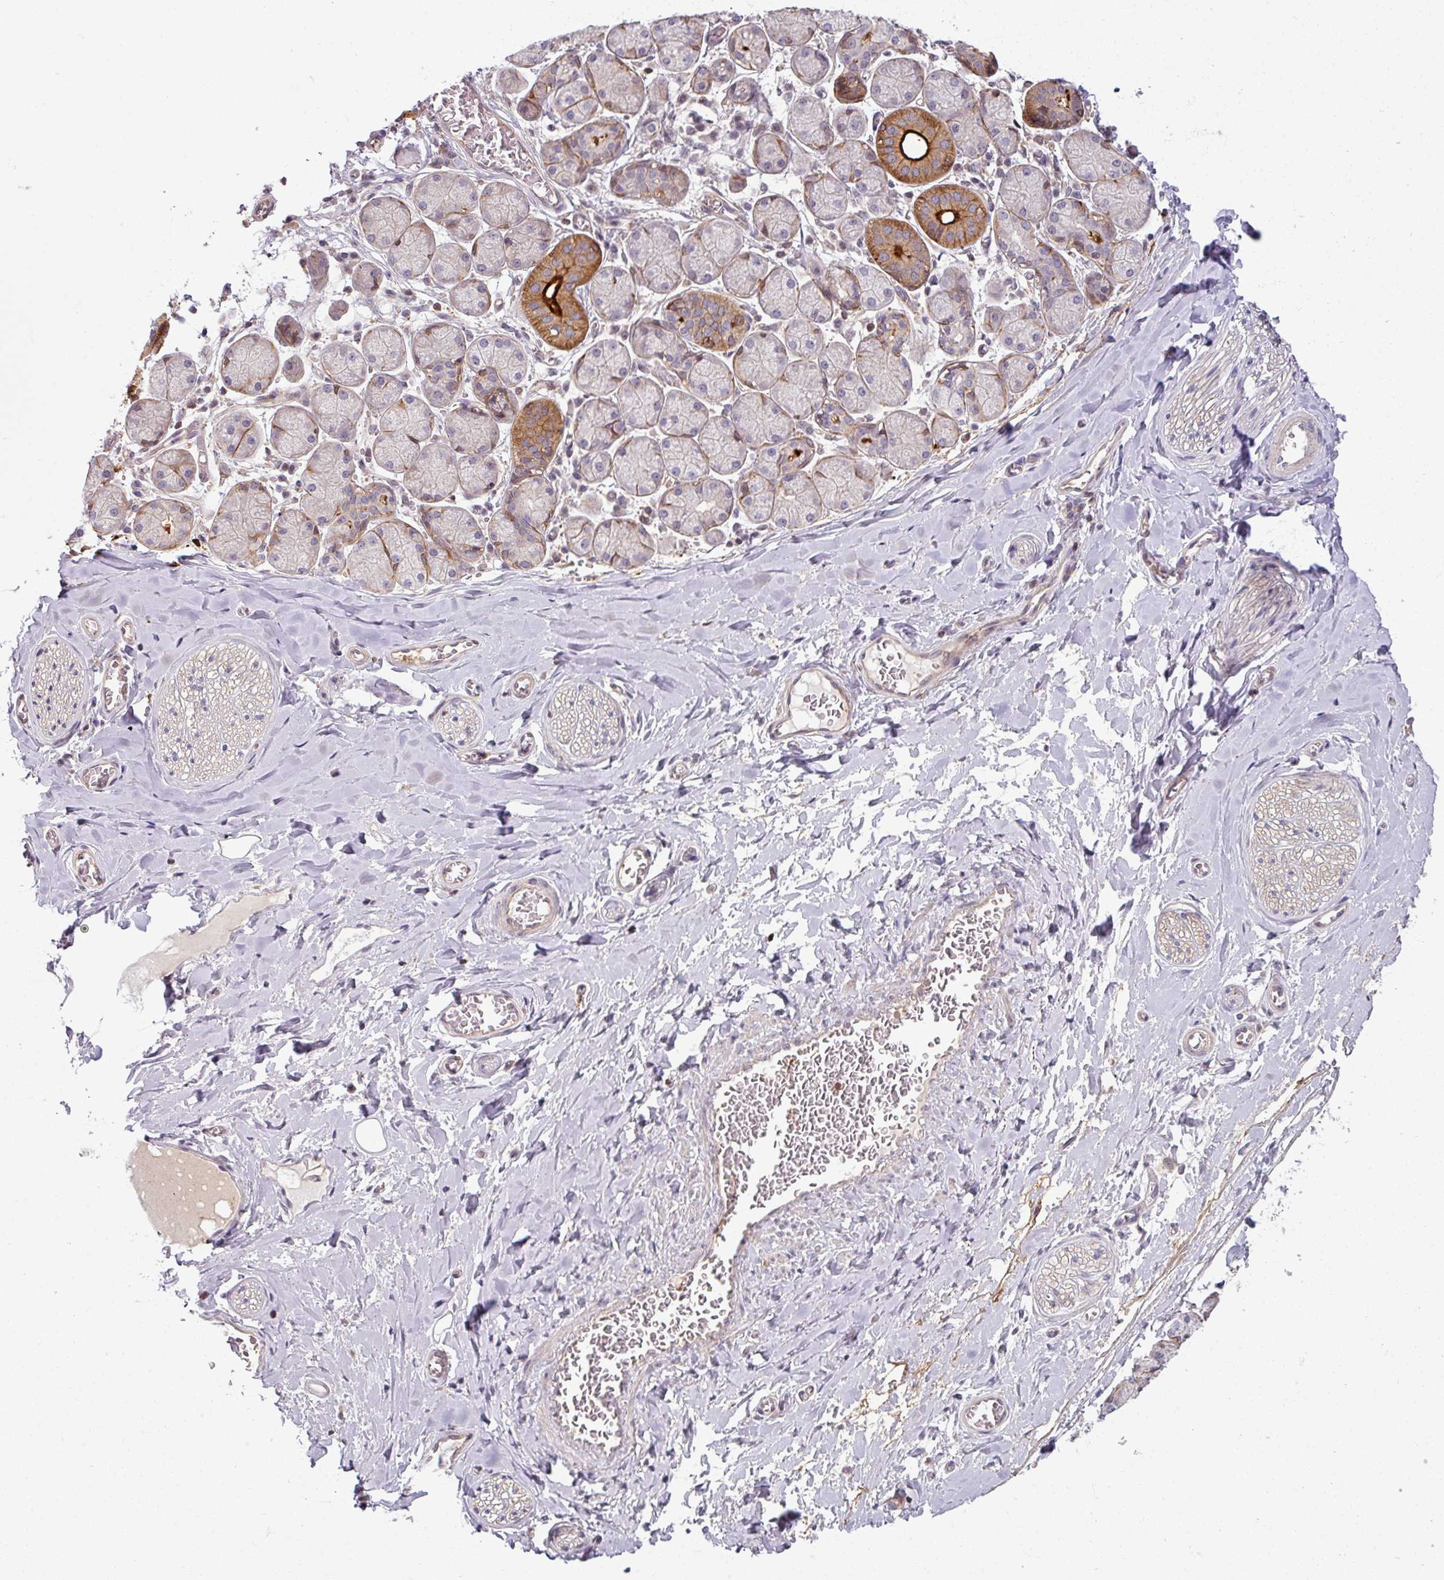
{"staining": {"intensity": "negative", "quantity": "none", "location": "none"}, "tissue": "adipose tissue", "cell_type": "Adipocytes", "image_type": "normal", "snomed": [{"axis": "morphology", "description": "Normal tissue, NOS"}, {"axis": "topography", "description": "Salivary gland"}, {"axis": "topography", "description": "Peripheral nerve tissue"}], "caption": "A micrograph of adipose tissue stained for a protein exhibits no brown staining in adipocytes. (DAB IHC, high magnification).", "gene": "TUSC3", "patient": {"sex": "female", "age": 24}}